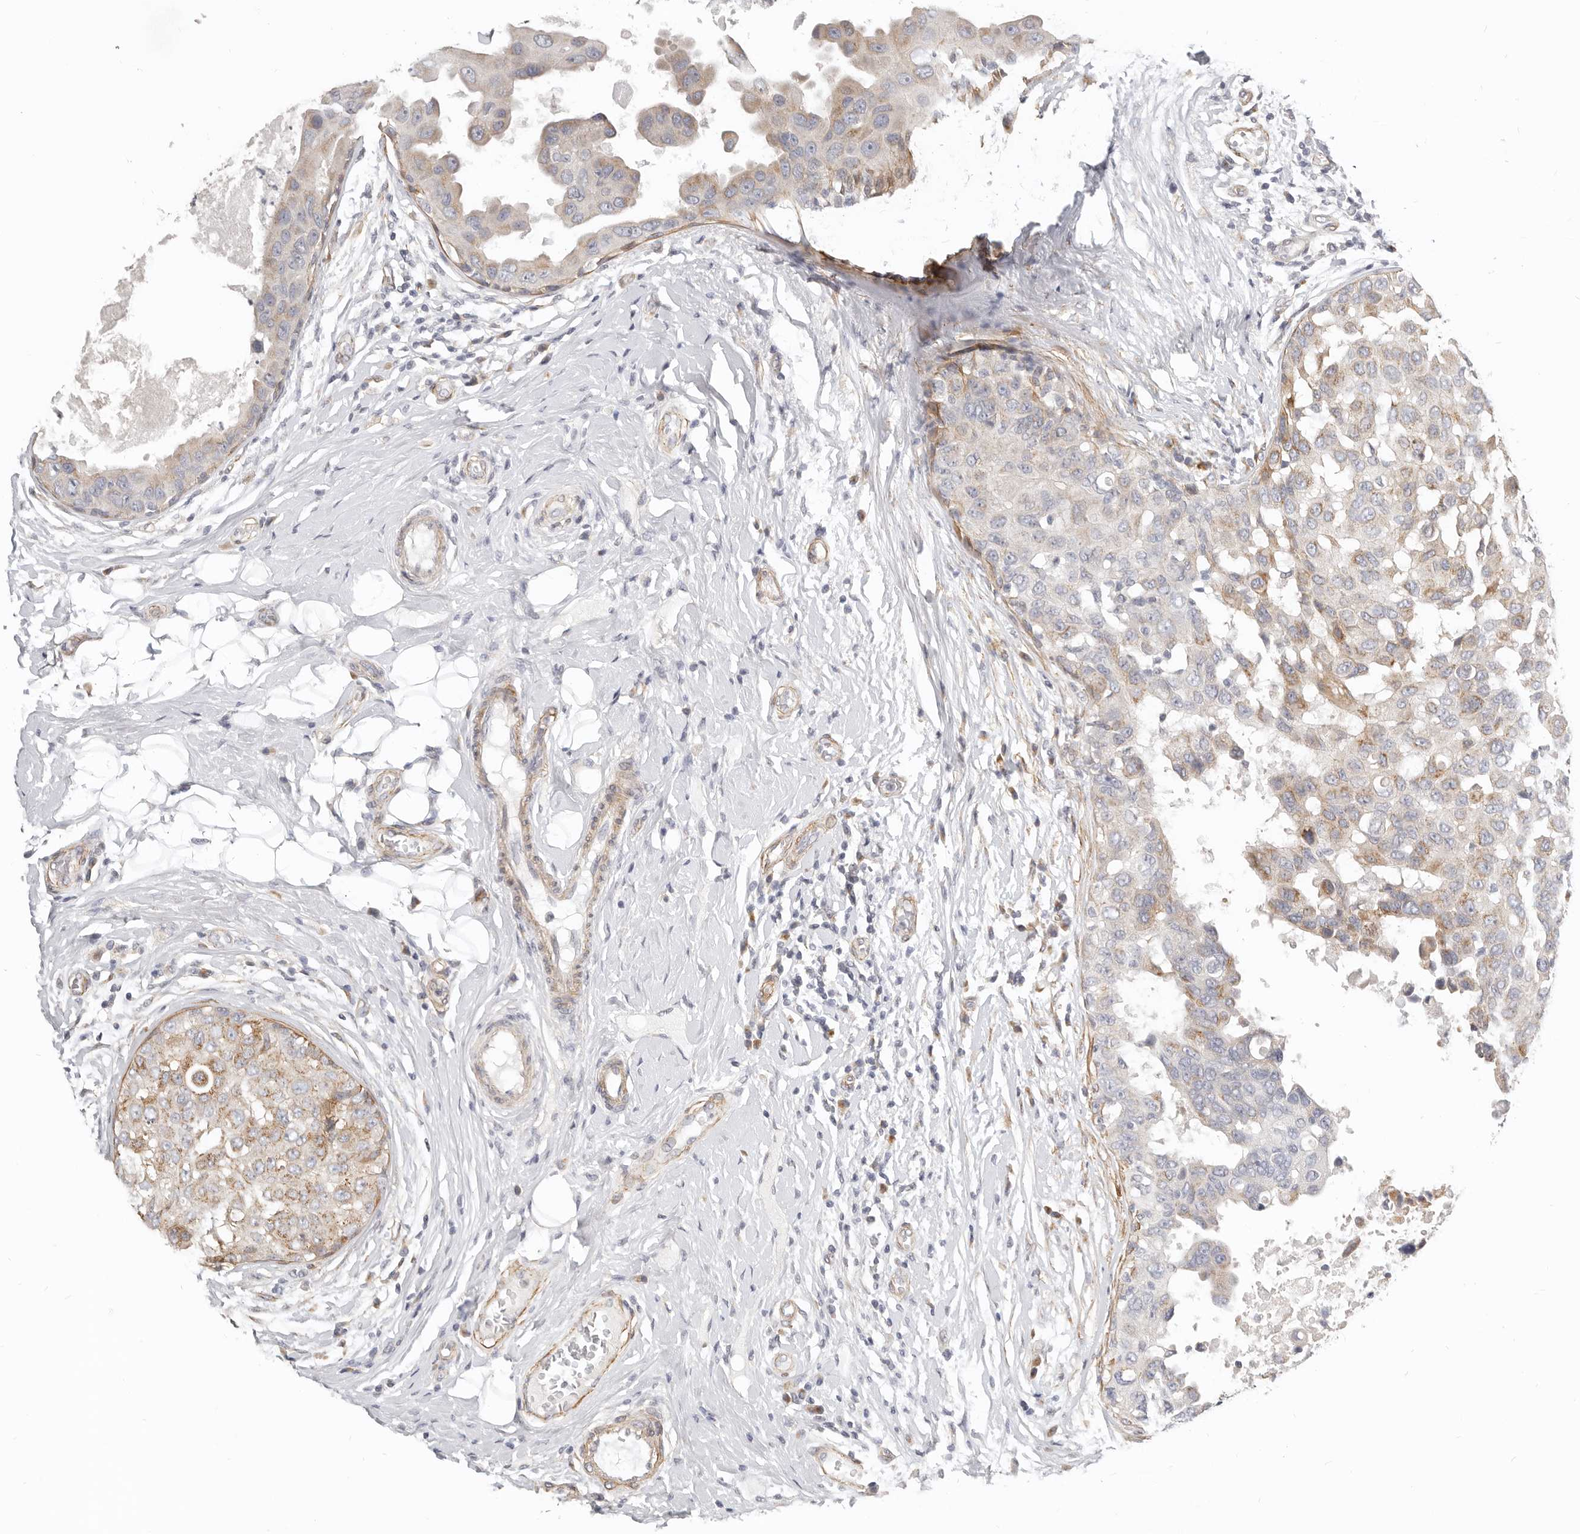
{"staining": {"intensity": "moderate", "quantity": "25%-75%", "location": "cytoplasmic/membranous"}, "tissue": "breast cancer", "cell_type": "Tumor cells", "image_type": "cancer", "snomed": [{"axis": "morphology", "description": "Duct carcinoma"}, {"axis": "topography", "description": "Breast"}], "caption": "Intraductal carcinoma (breast) stained for a protein exhibits moderate cytoplasmic/membranous positivity in tumor cells.", "gene": "RABAC1", "patient": {"sex": "female", "age": 27}}